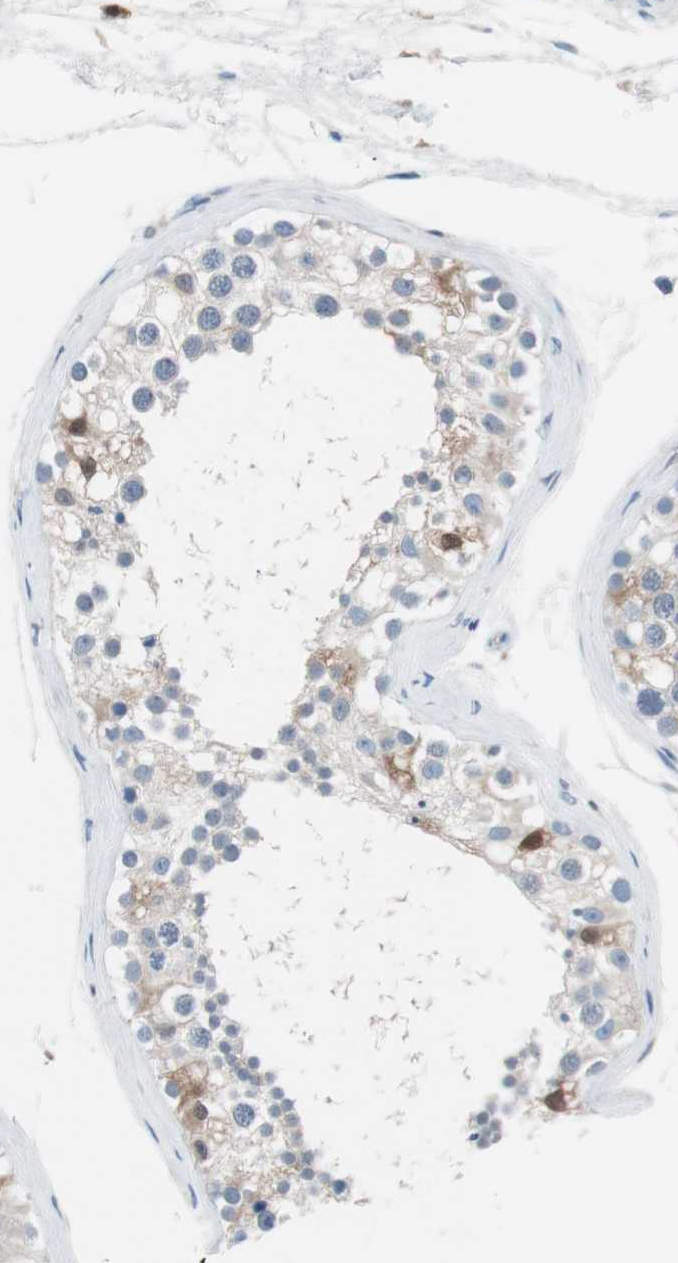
{"staining": {"intensity": "moderate", "quantity": "<25%", "location": "cytoplasmic/membranous,nuclear"}, "tissue": "testis", "cell_type": "Cells in seminiferous ducts", "image_type": "normal", "snomed": [{"axis": "morphology", "description": "Normal tissue, NOS"}, {"axis": "topography", "description": "Testis"}], "caption": "Immunohistochemical staining of benign testis displays low levels of moderate cytoplasmic/membranous,nuclear staining in about <25% of cells in seminiferous ducts.", "gene": "IL18", "patient": {"sex": "male", "age": 68}}